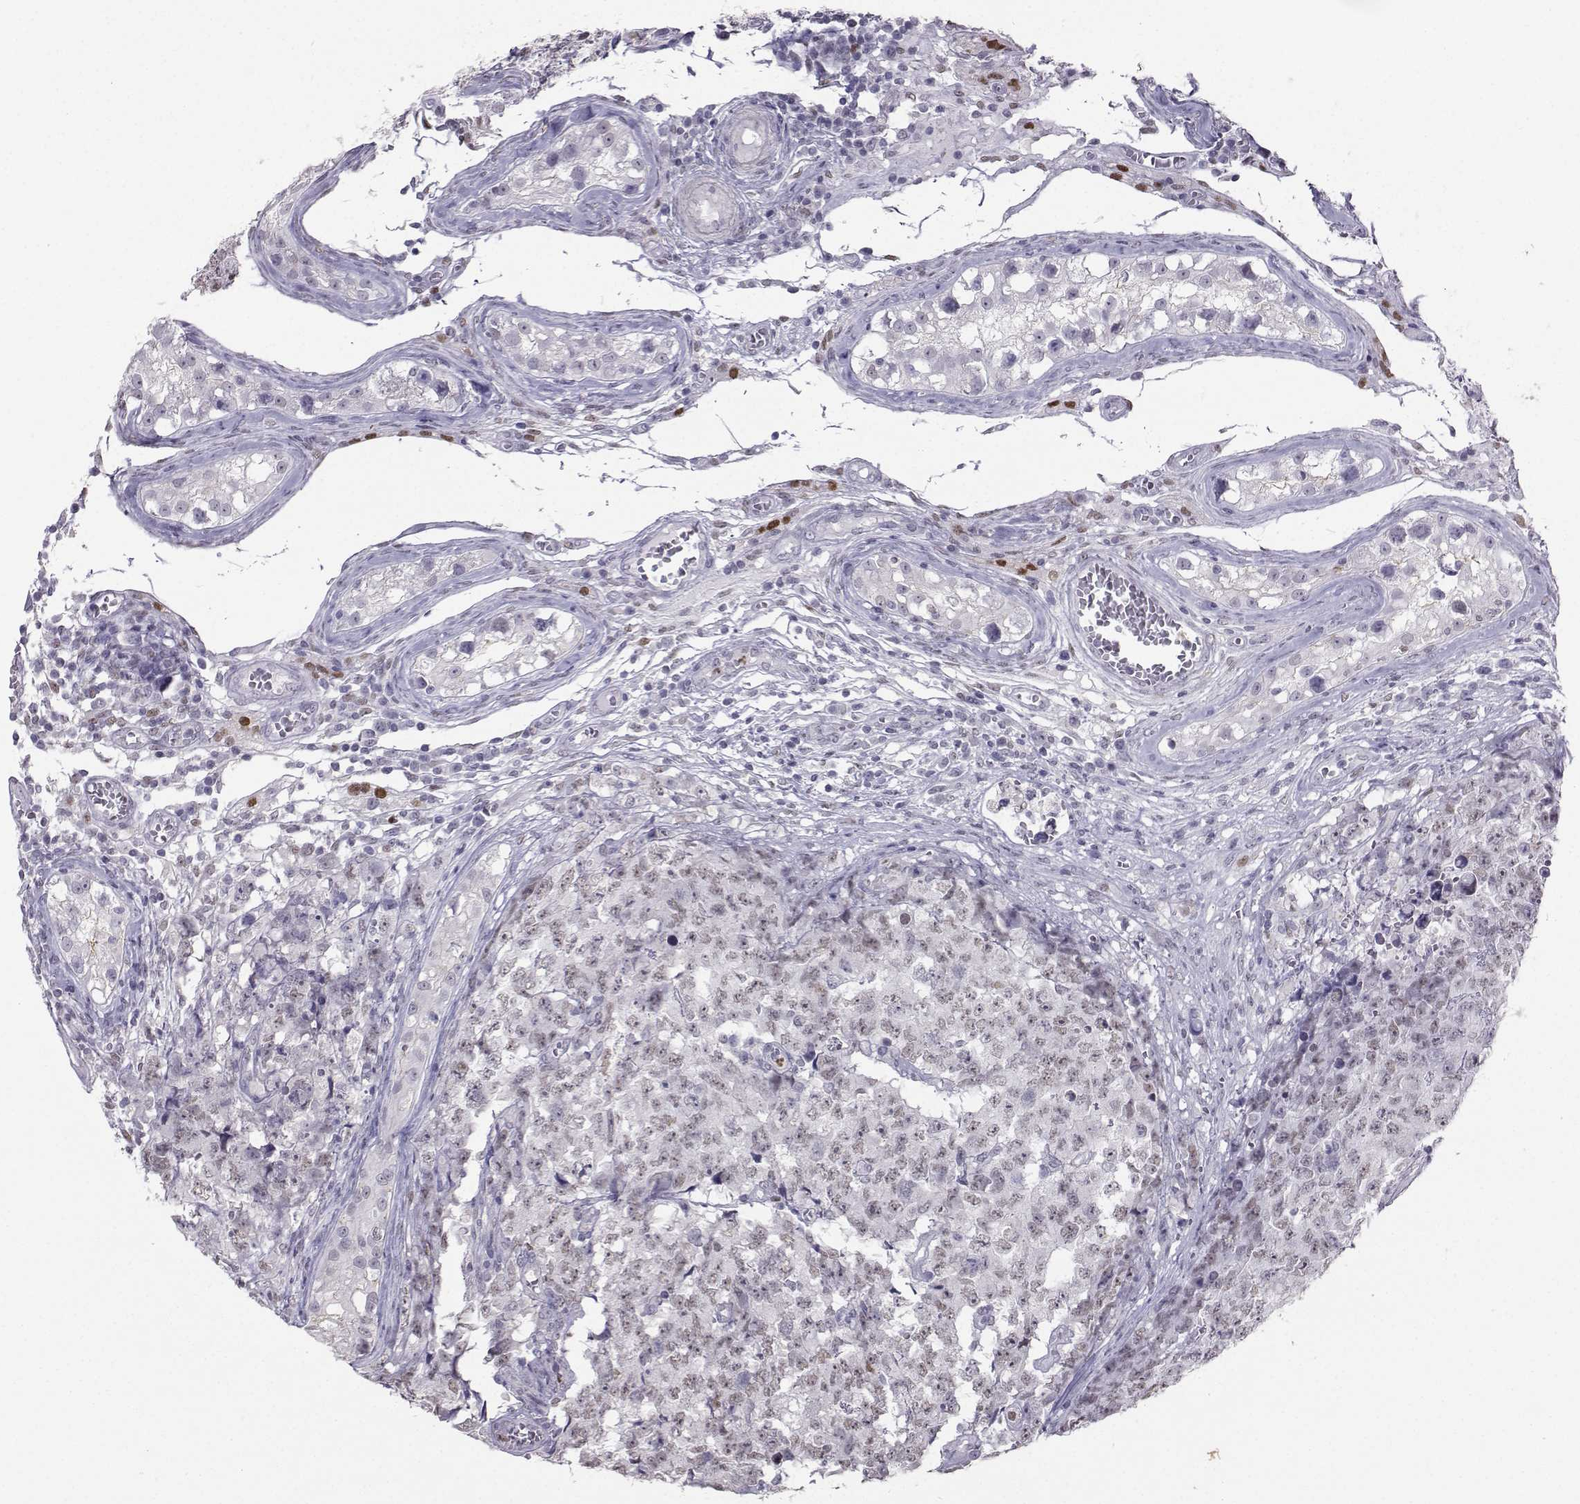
{"staining": {"intensity": "negative", "quantity": "none", "location": "none"}, "tissue": "testis cancer", "cell_type": "Tumor cells", "image_type": "cancer", "snomed": [{"axis": "morphology", "description": "Carcinoma, Embryonal, NOS"}, {"axis": "topography", "description": "Testis"}], "caption": "IHC micrograph of neoplastic tissue: human testis embryonal carcinoma stained with DAB (3,3'-diaminobenzidine) reveals no significant protein expression in tumor cells.", "gene": "TEDC2", "patient": {"sex": "male", "age": 23}}